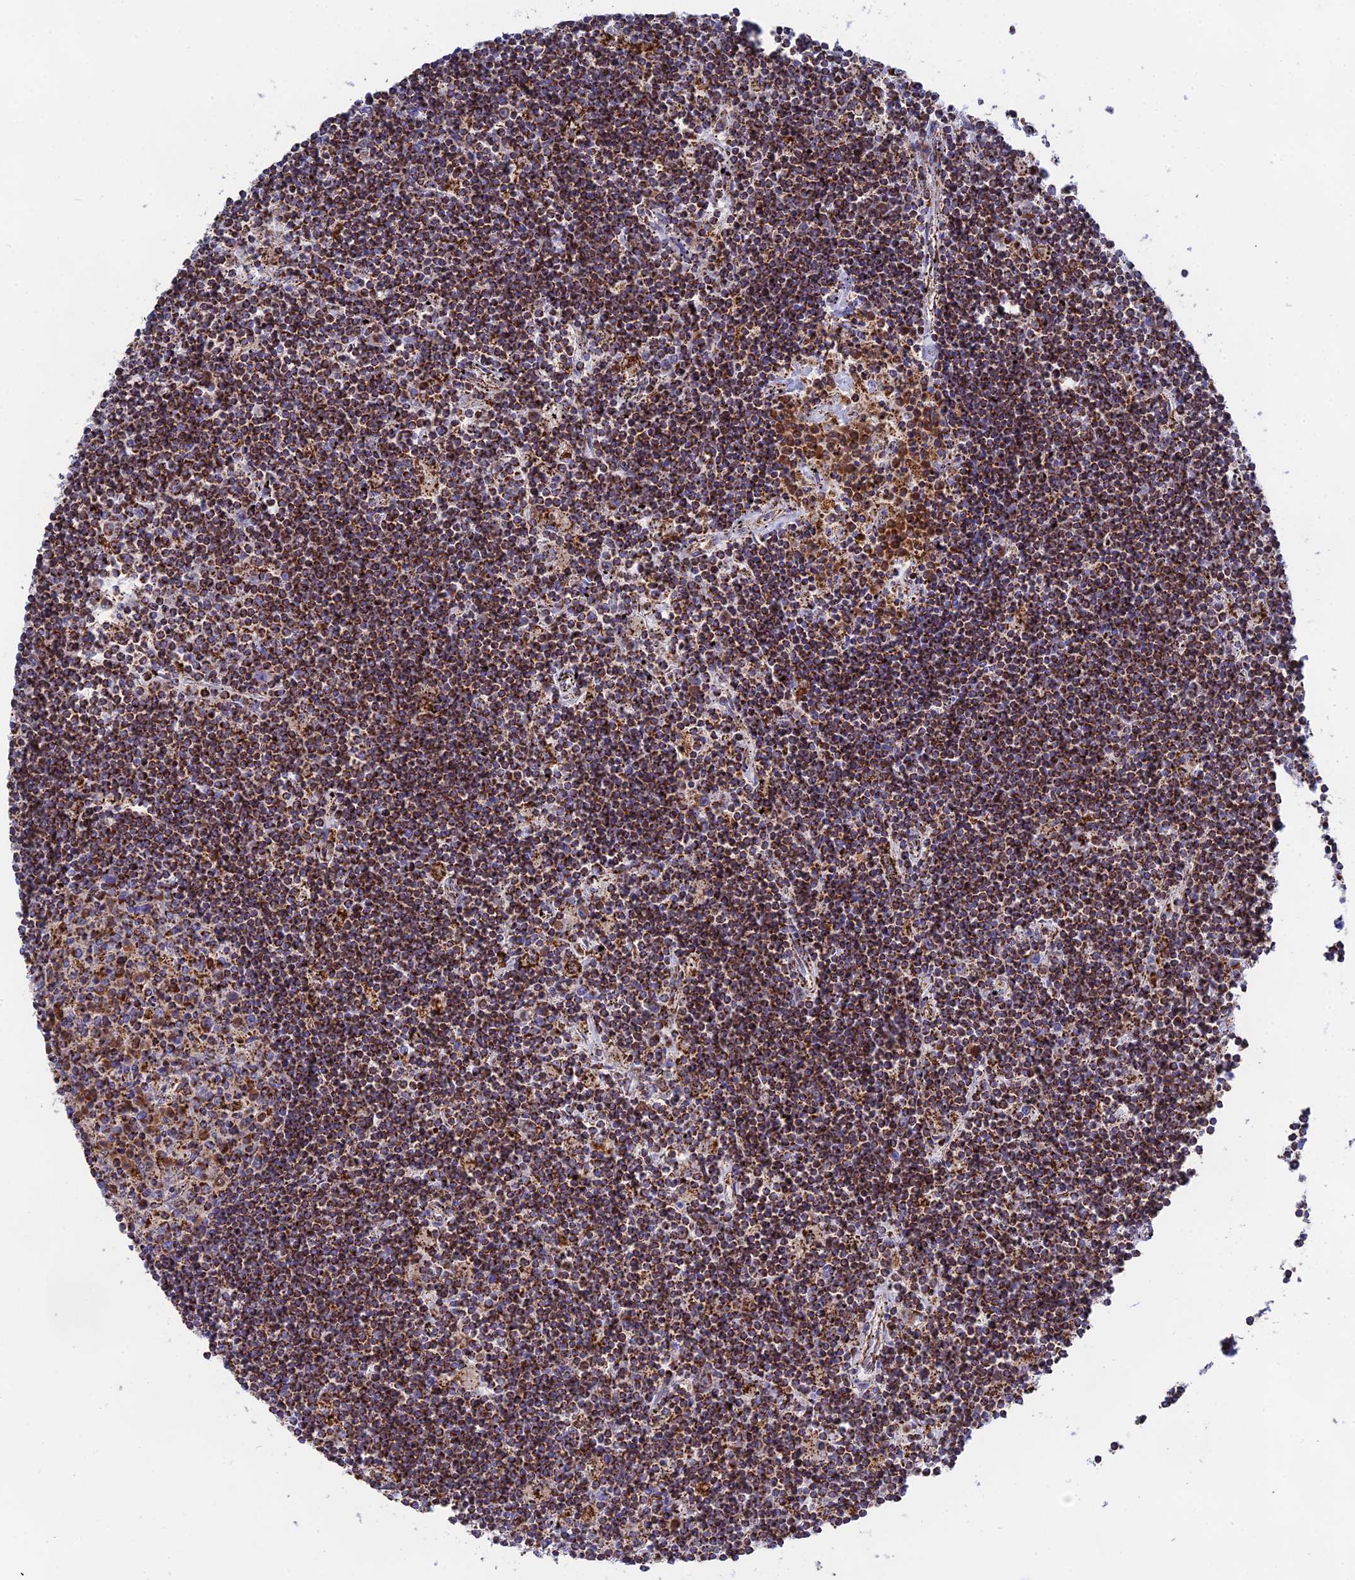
{"staining": {"intensity": "strong", "quantity": ">75%", "location": "cytoplasmic/membranous"}, "tissue": "lymphoma", "cell_type": "Tumor cells", "image_type": "cancer", "snomed": [{"axis": "morphology", "description": "Malignant lymphoma, non-Hodgkin's type, Low grade"}, {"axis": "topography", "description": "Spleen"}], "caption": "Protein expression by immunohistochemistry (IHC) shows strong cytoplasmic/membranous expression in approximately >75% of tumor cells in lymphoma. (DAB IHC, brown staining for protein, blue staining for nuclei).", "gene": "NDUFA5", "patient": {"sex": "male", "age": 76}}